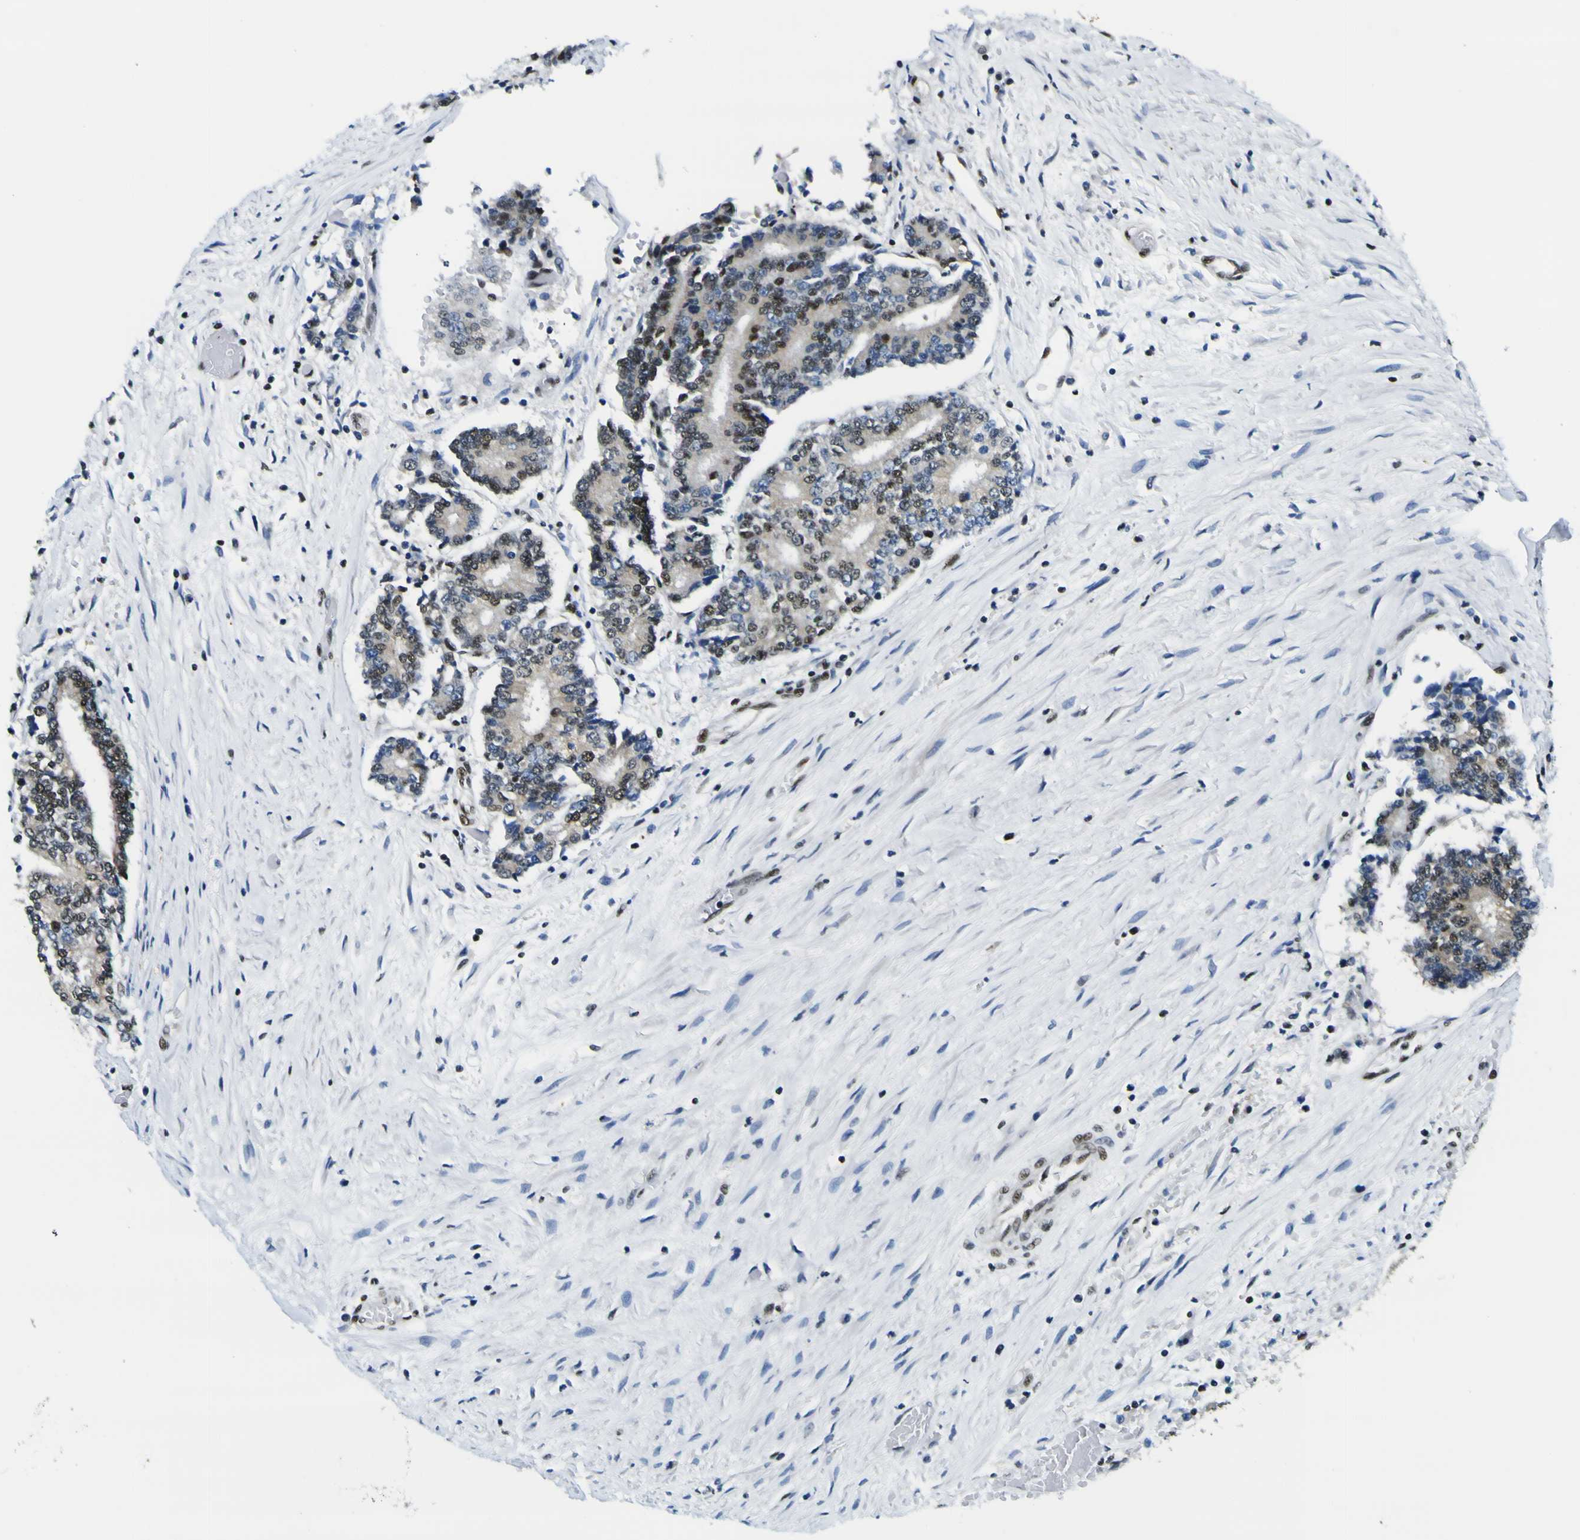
{"staining": {"intensity": "strong", "quantity": "25%-75%", "location": "nuclear"}, "tissue": "prostate cancer", "cell_type": "Tumor cells", "image_type": "cancer", "snomed": [{"axis": "morphology", "description": "Normal tissue, NOS"}, {"axis": "morphology", "description": "Adenocarcinoma, High grade"}, {"axis": "topography", "description": "Prostate"}, {"axis": "topography", "description": "Seminal veicle"}], "caption": "About 25%-75% of tumor cells in prostate cancer display strong nuclear protein positivity as visualized by brown immunohistochemical staining.", "gene": "SP1", "patient": {"sex": "male", "age": 55}}